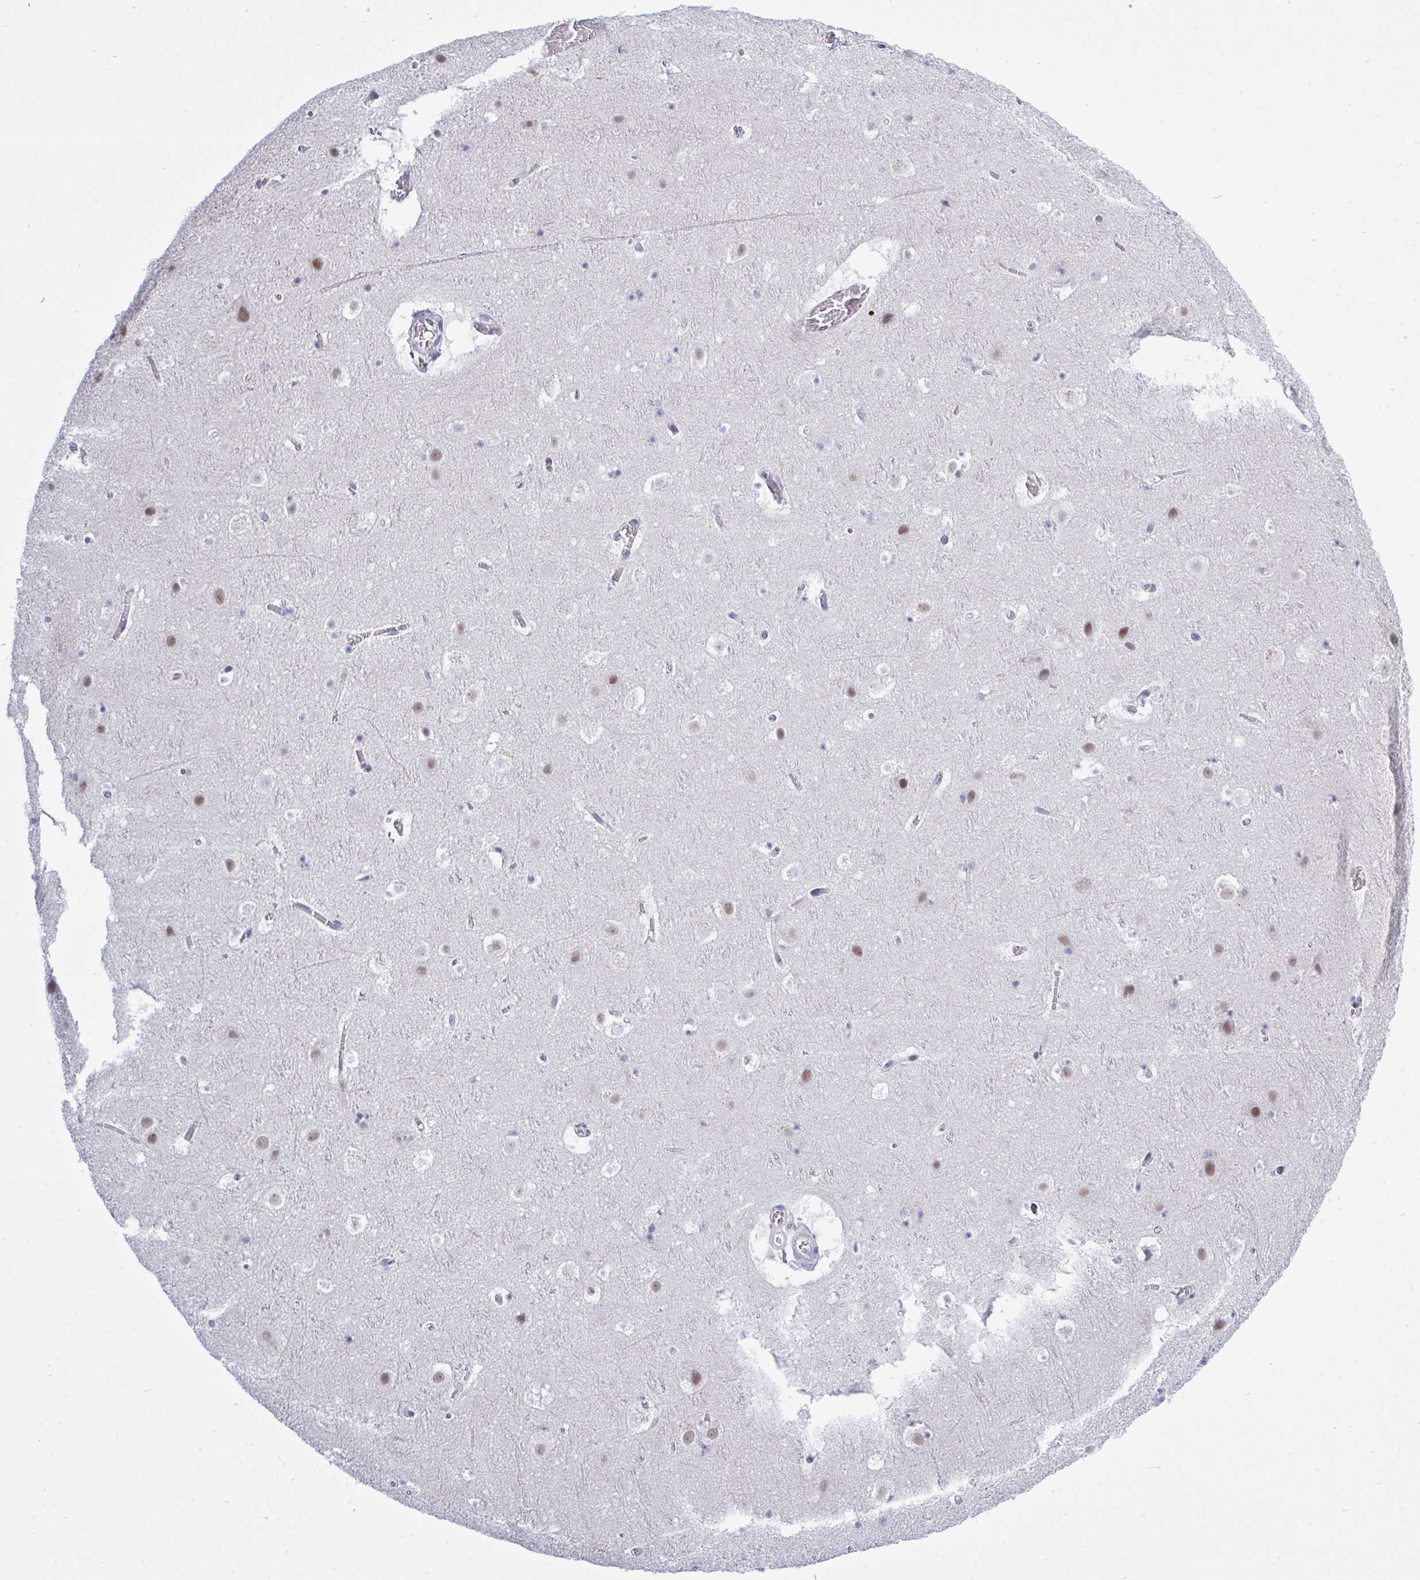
{"staining": {"intensity": "negative", "quantity": "none", "location": "none"}, "tissue": "cerebral cortex", "cell_type": "Endothelial cells", "image_type": "normal", "snomed": [{"axis": "morphology", "description": "Normal tissue, NOS"}, {"axis": "topography", "description": "Cerebral cortex"}], "caption": "Endothelial cells show no significant positivity in normal cerebral cortex.", "gene": "TAB1", "patient": {"sex": "female", "age": 42}}